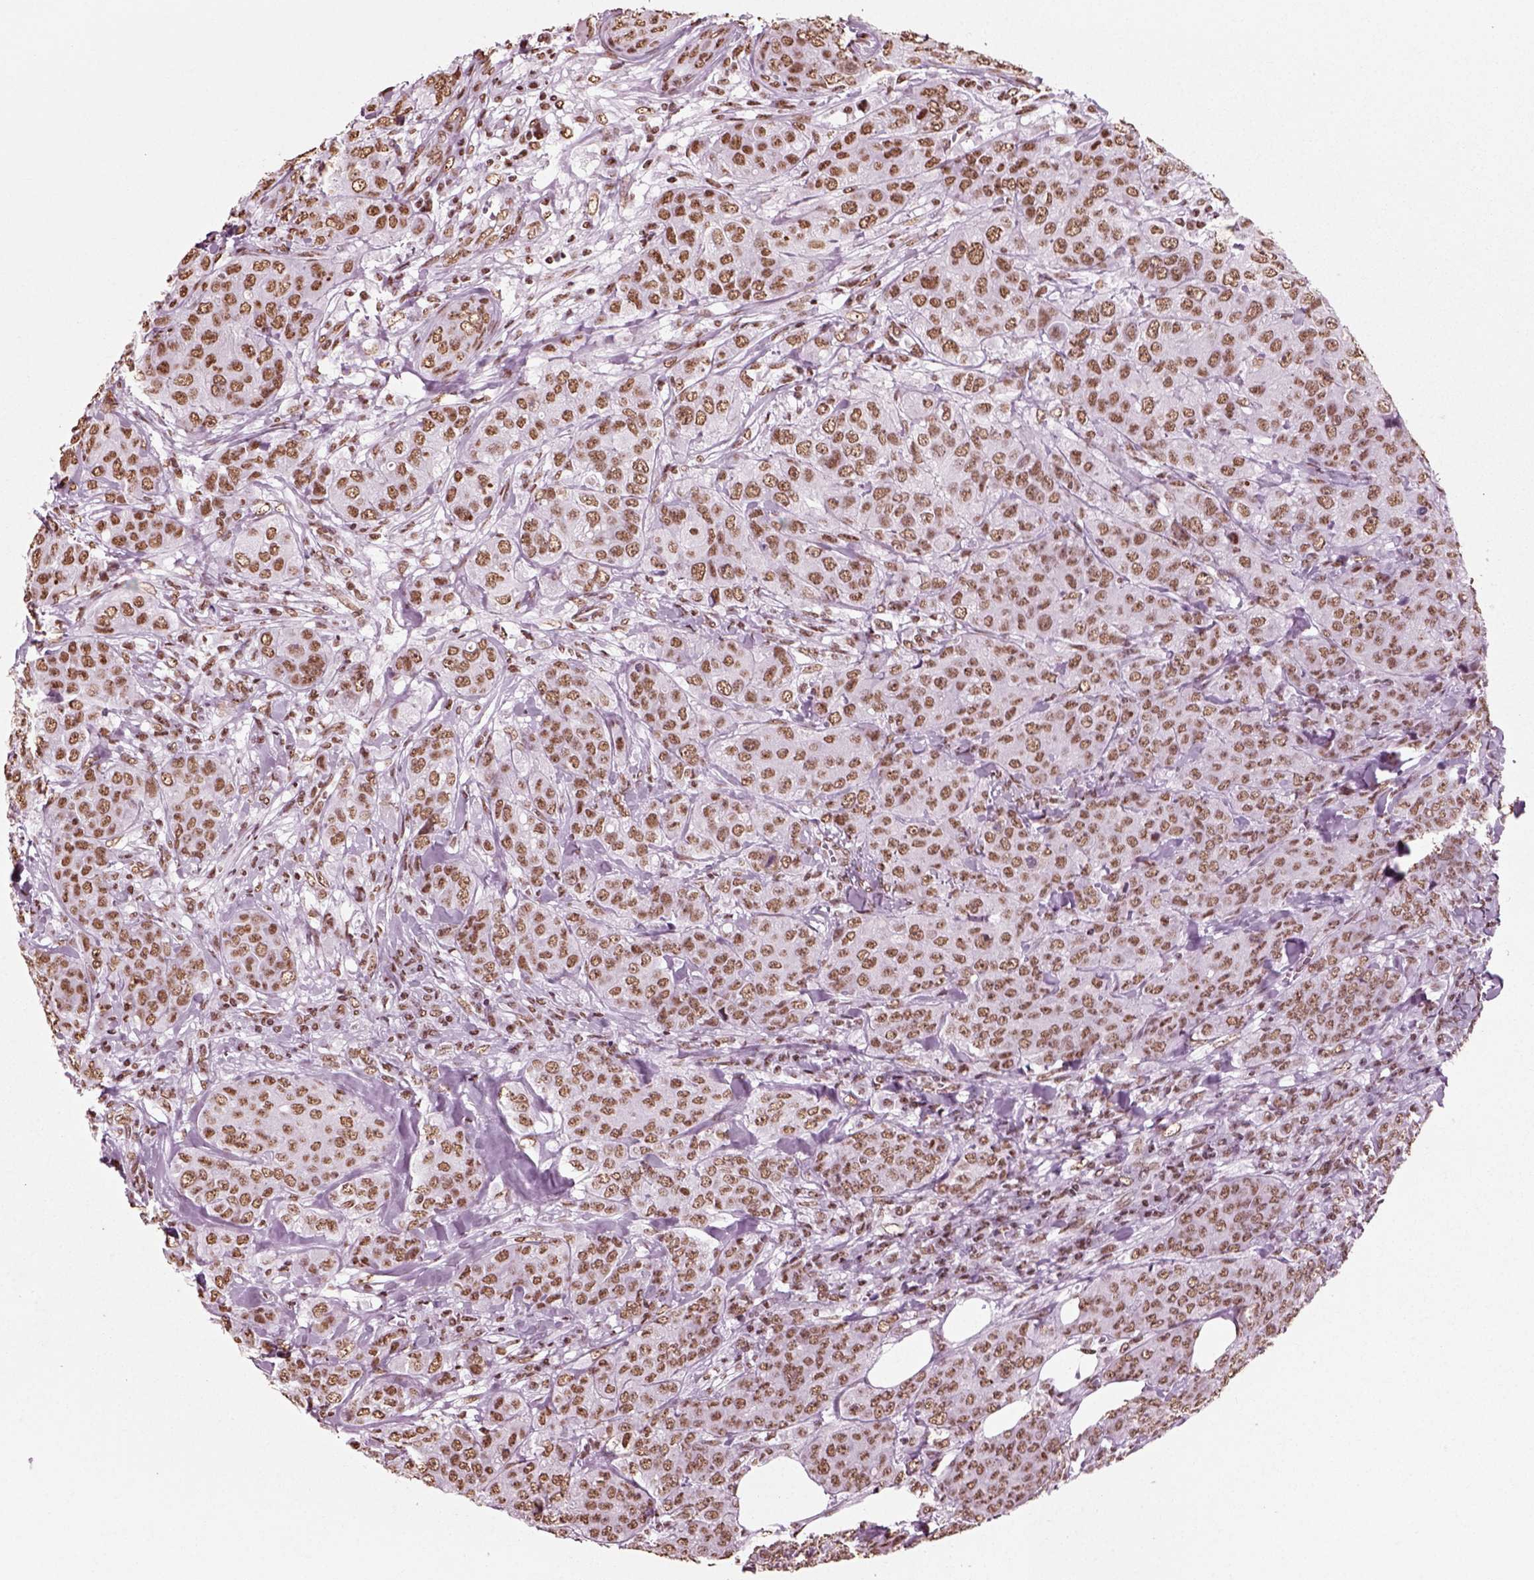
{"staining": {"intensity": "moderate", "quantity": ">75%", "location": "nuclear"}, "tissue": "breast cancer", "cell_type": "Tumor cells", "image_type": "cancer", "snomed": [{"axis": "morphology", "description": "Duct carcinoma"}, {"axis": "topography", "description": "Breast"}], "caption": "DAB immunohistochemical staining of human invasive ductal carcinoma (breast) shows moderate nuclear protein expression in approximately >75% of tumor cells. The staining is performed using DAB (3,3'-diaminobenzidine) brown chromogen to label protein expression. The nuclei are counter-stained blue using hematoxylin.", "gene": "POLR1H", "patient": {"sex": "female", "age": 43}}